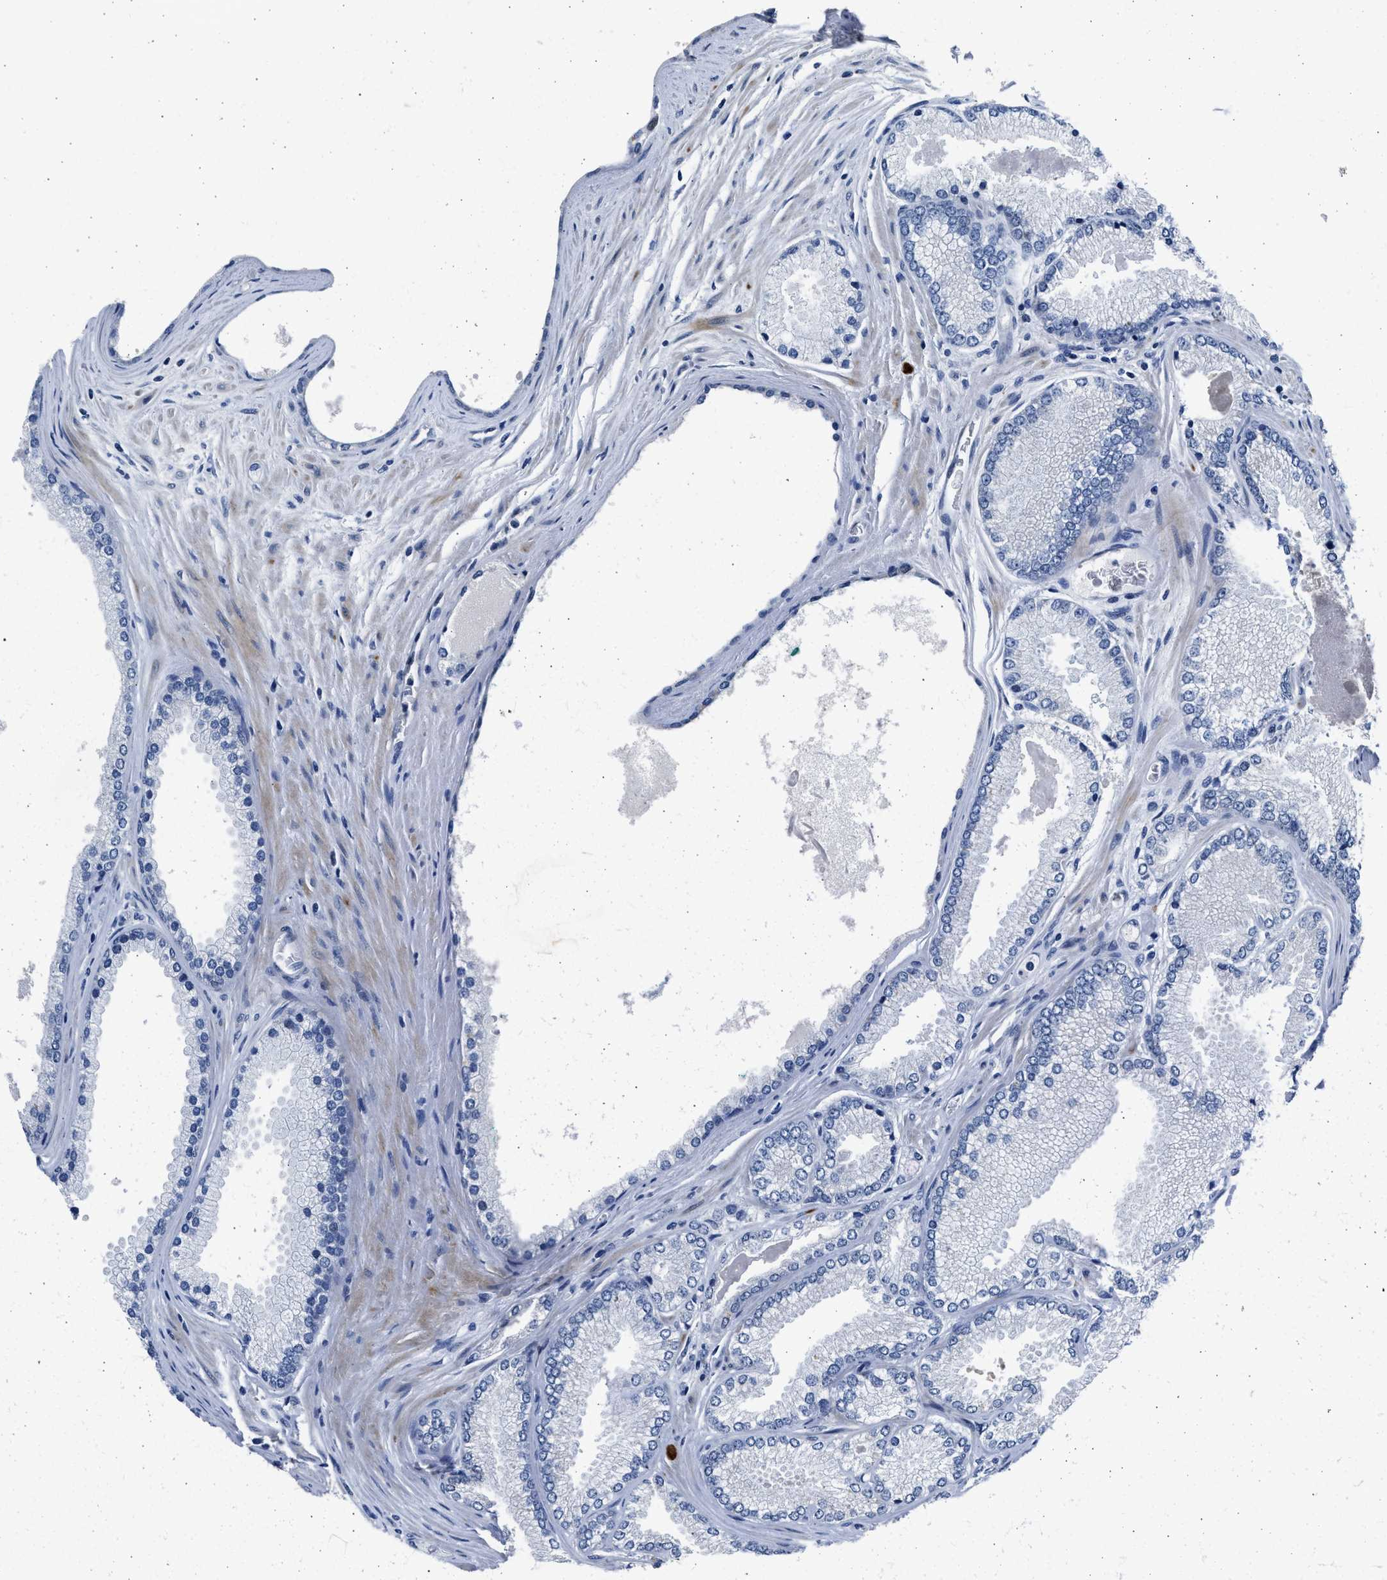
{"staining": {"intensity": "negative", "quantity": "none", "location": "none"}, "tissue": "prostate cancer", "cell_type": "Tumor cells", "image_type": "cancer", "snomed": [{"axis": "morphology", "description": "Adenocarcinoma, High grade"}, {"axis": "topography", "description": "Prostate"}], "caption": "A micrograph of prostate high-grade adenocarcinoma stained for a protein displays no brown staining in tumor cells.", "gene": "HMGN3", "patient": {"sex": "male", "age": 71}}